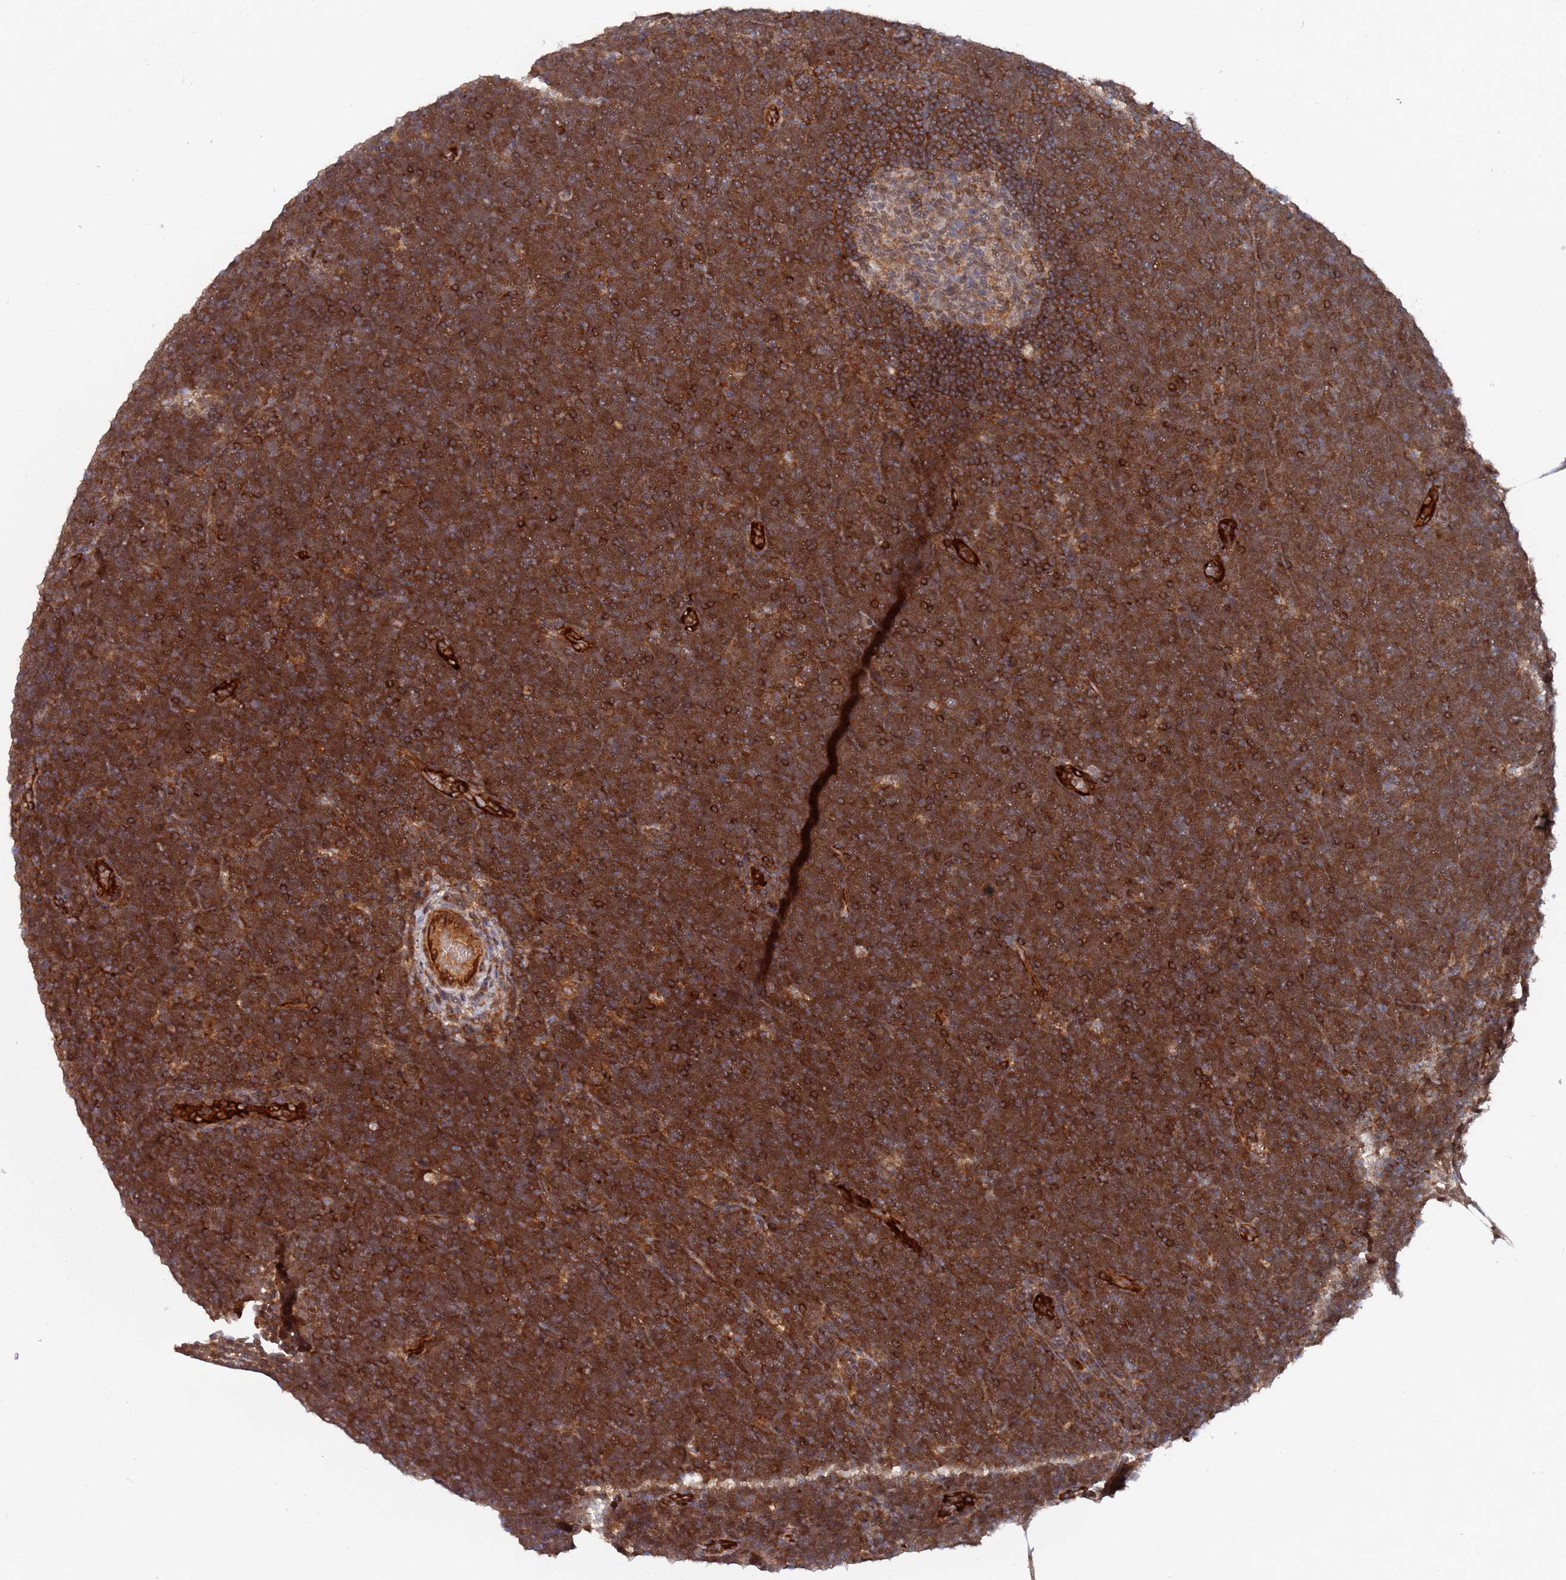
{"staining": {"intensity": "strong", "quantity": ">75%", "location": "cytoplasmic/membranous"}, "tissue": "lymphoma", "cell_type": "Tumor cells", "image_type": "cancer", "snomed": [{"axis": "morphology", "description": "Malignant lymphoma, non-Hodgkin's type, High grade"}, {"axis": "topography", "description": "Lymph node"}], "caption": "Brown immunohistochemical staining in lymphoma demonstrates strong cytoplasmic/membranous expression in approximately >75% of tumor cells.", "gene": "DDX60", "patient": {"sex": "male", "age": 13}}